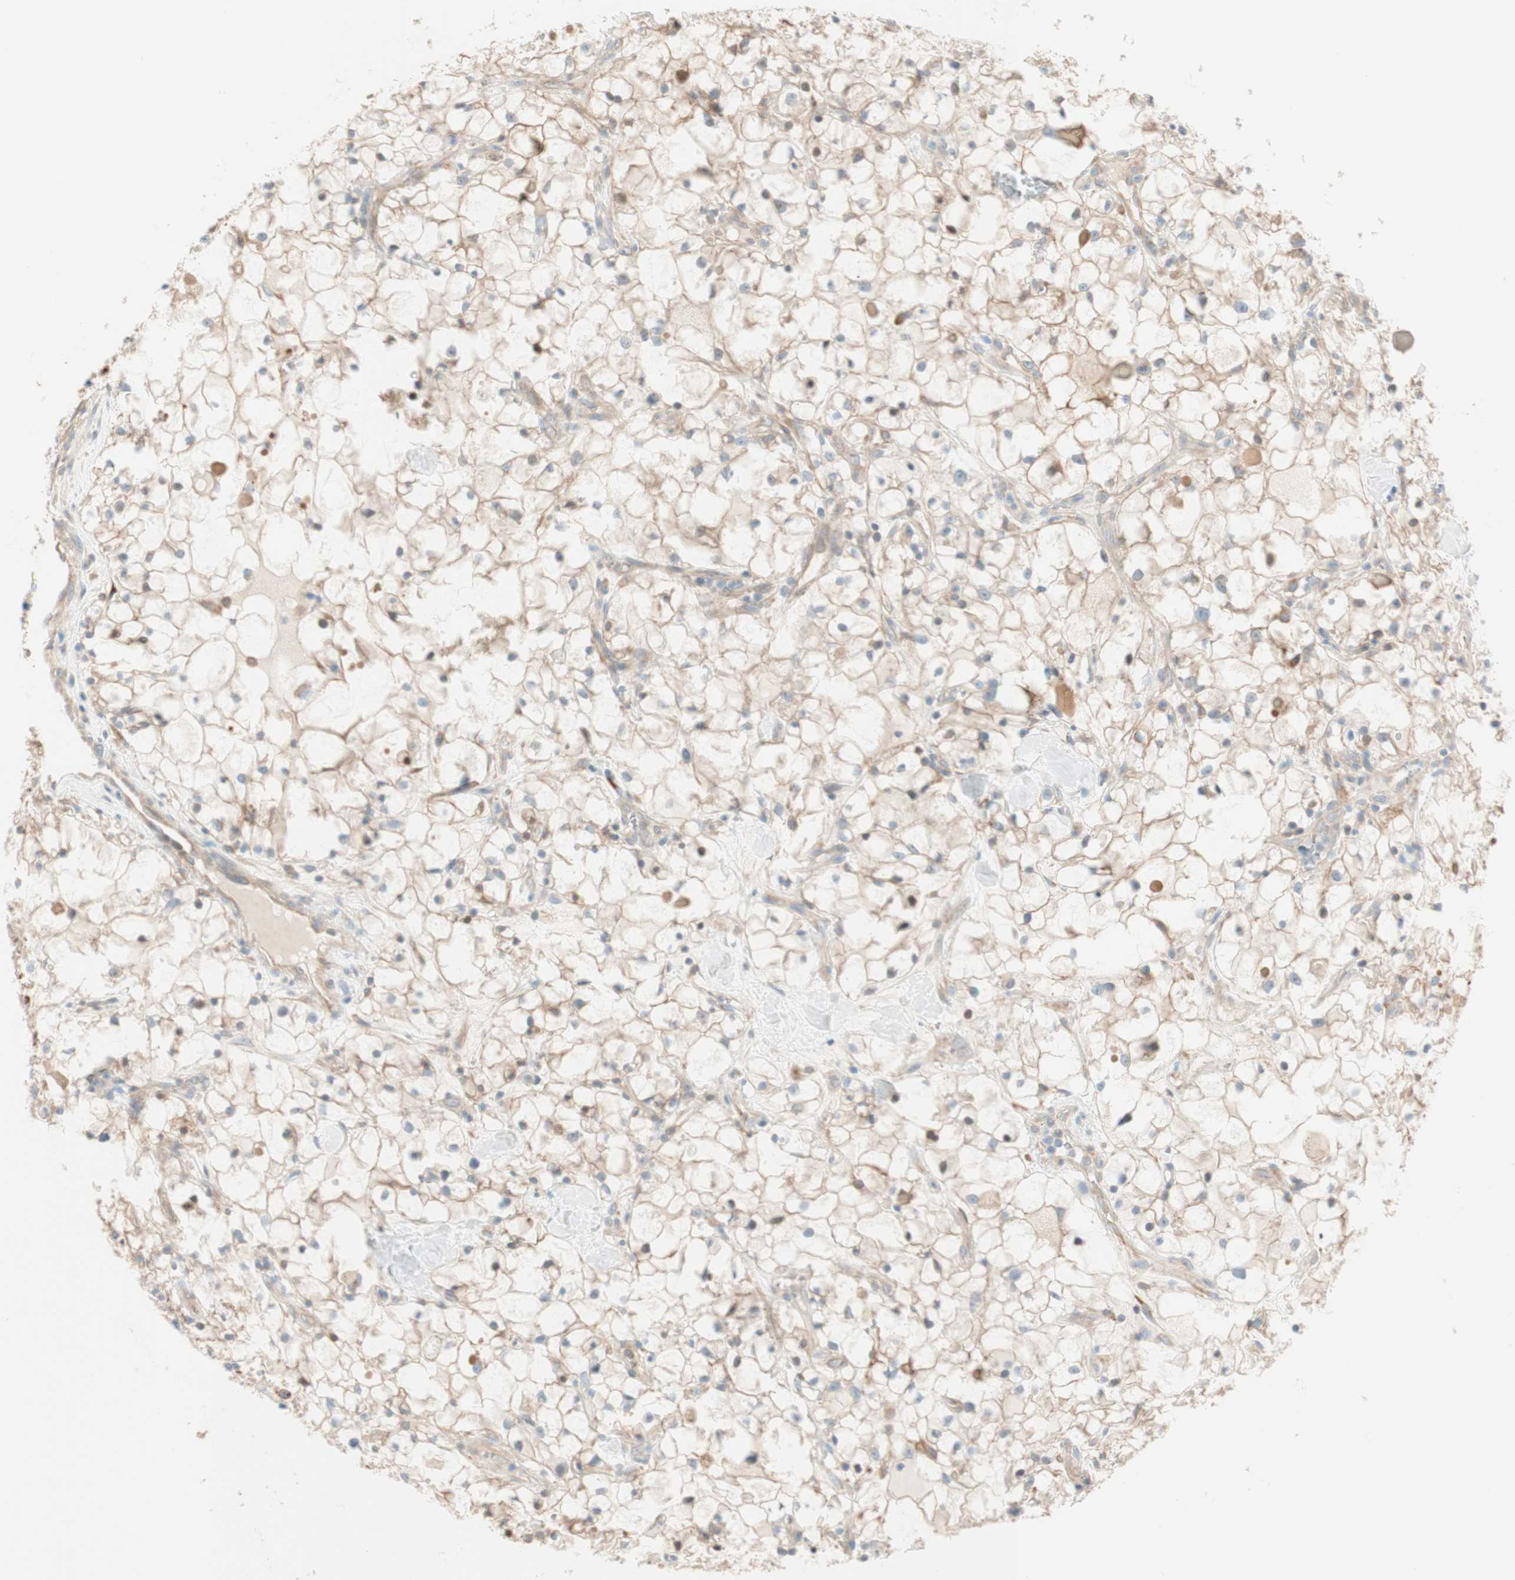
{"staining": {"intensity": "weak", "quantity": ">75%", "location": "cytoplasmic/membranous,nuclear"}, "tissue": "renal cancer", "cell_type": "Tumor cells", "image_type": "cancer", "snomed": [{"axis": "morphology", "description": "Adenocarcinoma, NOS"}, {"axis": "topography", "description": "Kidney"}], "caption": "Brown immunohistochemical staining in renal adenocarcinoma shows weak cytoplasmic/membranous and nuclear expression in approximately >75% of tumor cells.", "gene": "CDK3", "patient": {"sex": "female", "age": 60}}